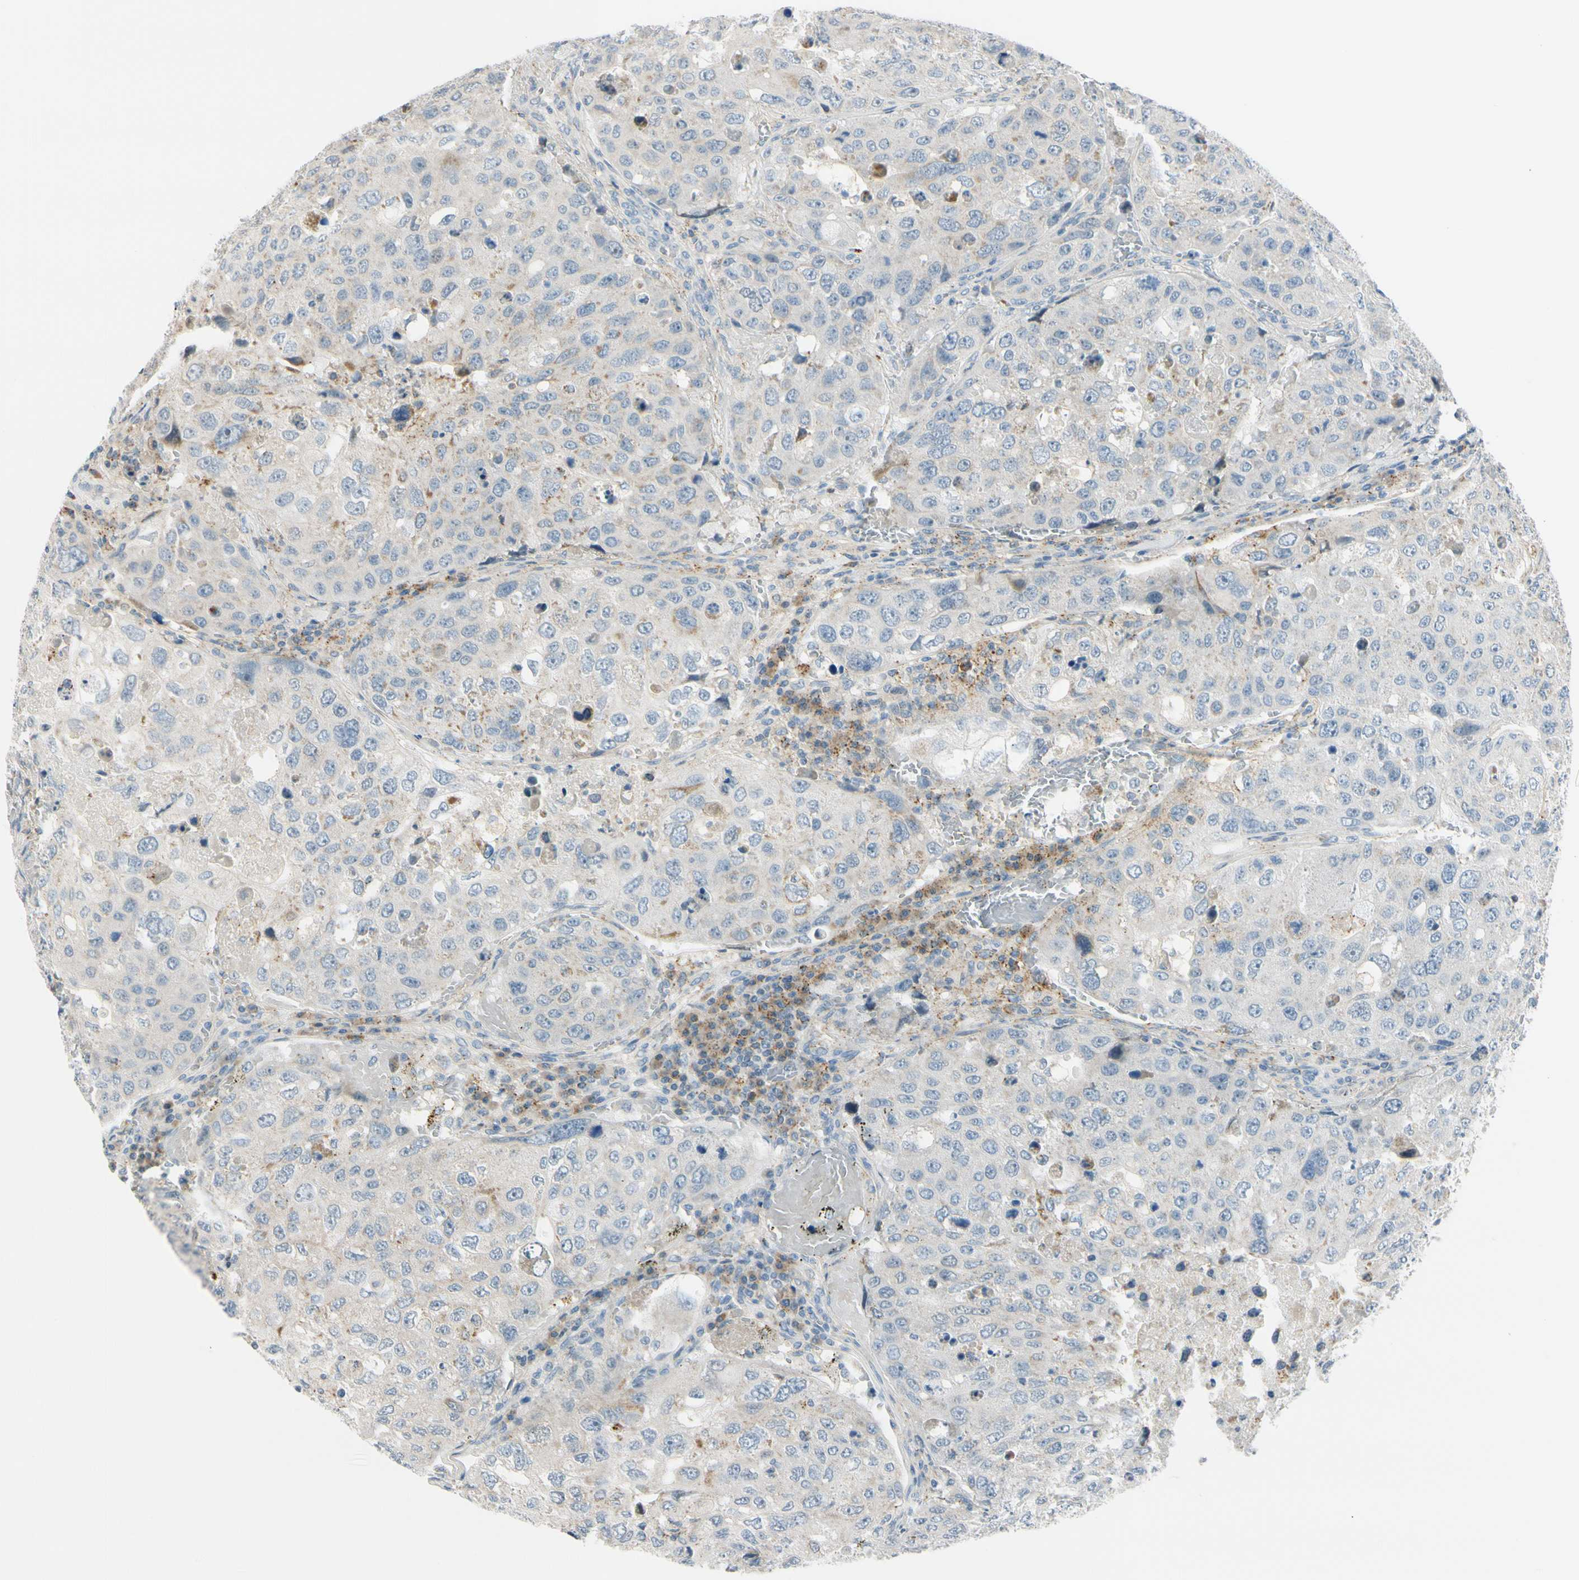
{"staining": {"intensity": "negative", "quantity": "none", "location": "none"}, "tissue": "urothelial cancer", "cell_type": "Tumor cells", "image_type": "cancer", "snomed": [{"axis": "morphology", "description": "Urothelial carcinoma, High grade"}, {"axis": "topography", "description": "Lymph node"}, {"axis": "topography", "description": "Urinary bladder"}], "caption": "High magnification brightfield microscopy of urothelial carcinoma (high-grade) stained with DAB (3,3'-diaminobenzidine) (brown) and counterstained with hematoxylin (blue): tumor cells show no significant expression.", "gene": "GALNT5", "patient": {"sex": "male", "age": 51}}